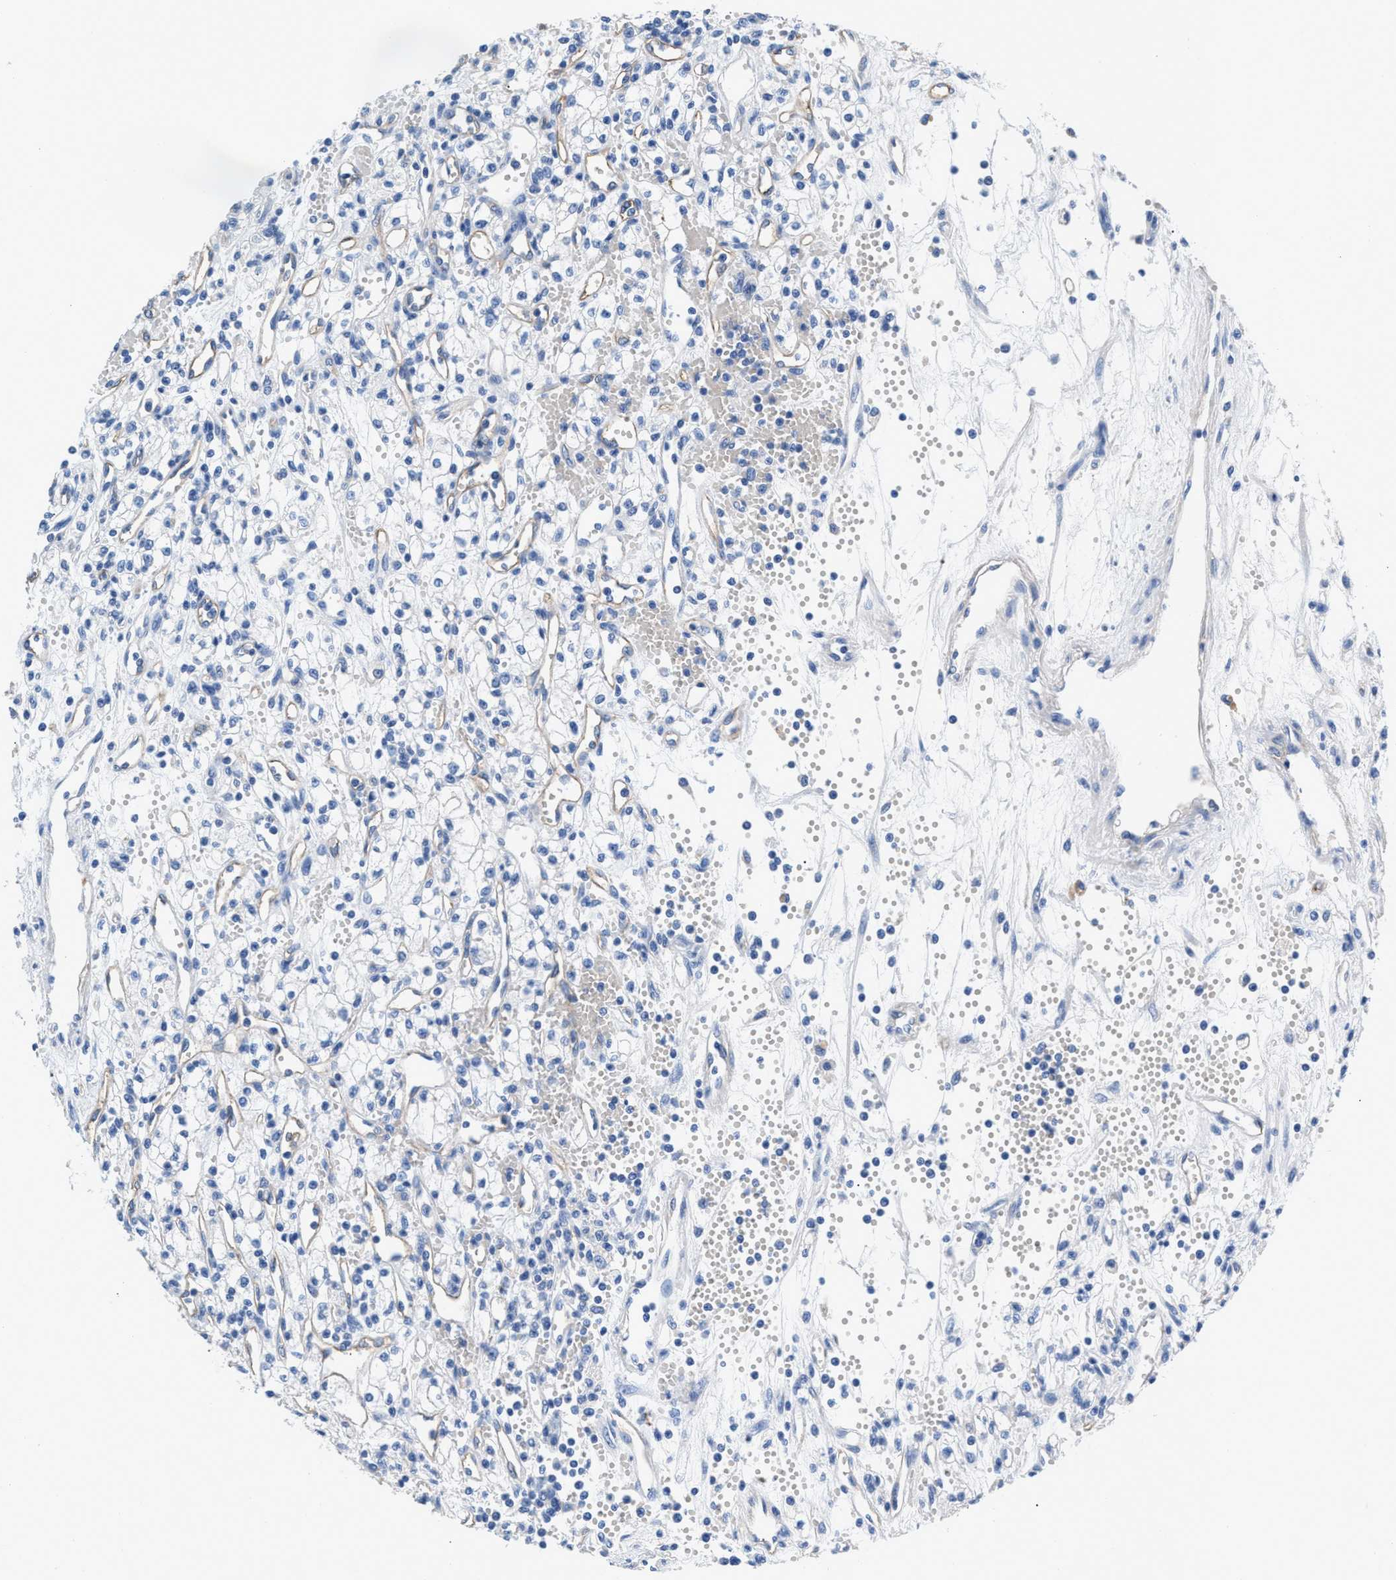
{"staining": {"intensity": "negative", "quantity": "none", "location": "none"}, "tissue": "renal cancer", "cell_type": "Tumor cells", "image_type": "cancer", "snomed": [{"axis": "morphology", "description": "Adenocarcinoma, NOS"}, {"axis": "topography", "description": "Kidney"}], "caption": "Adenocarcinoma (renal) was stained to show a protein in brown. There is no significant staining in tumor cells.", "gene": "SLFN13", "patient": {"sex": "male", "age": 59}}